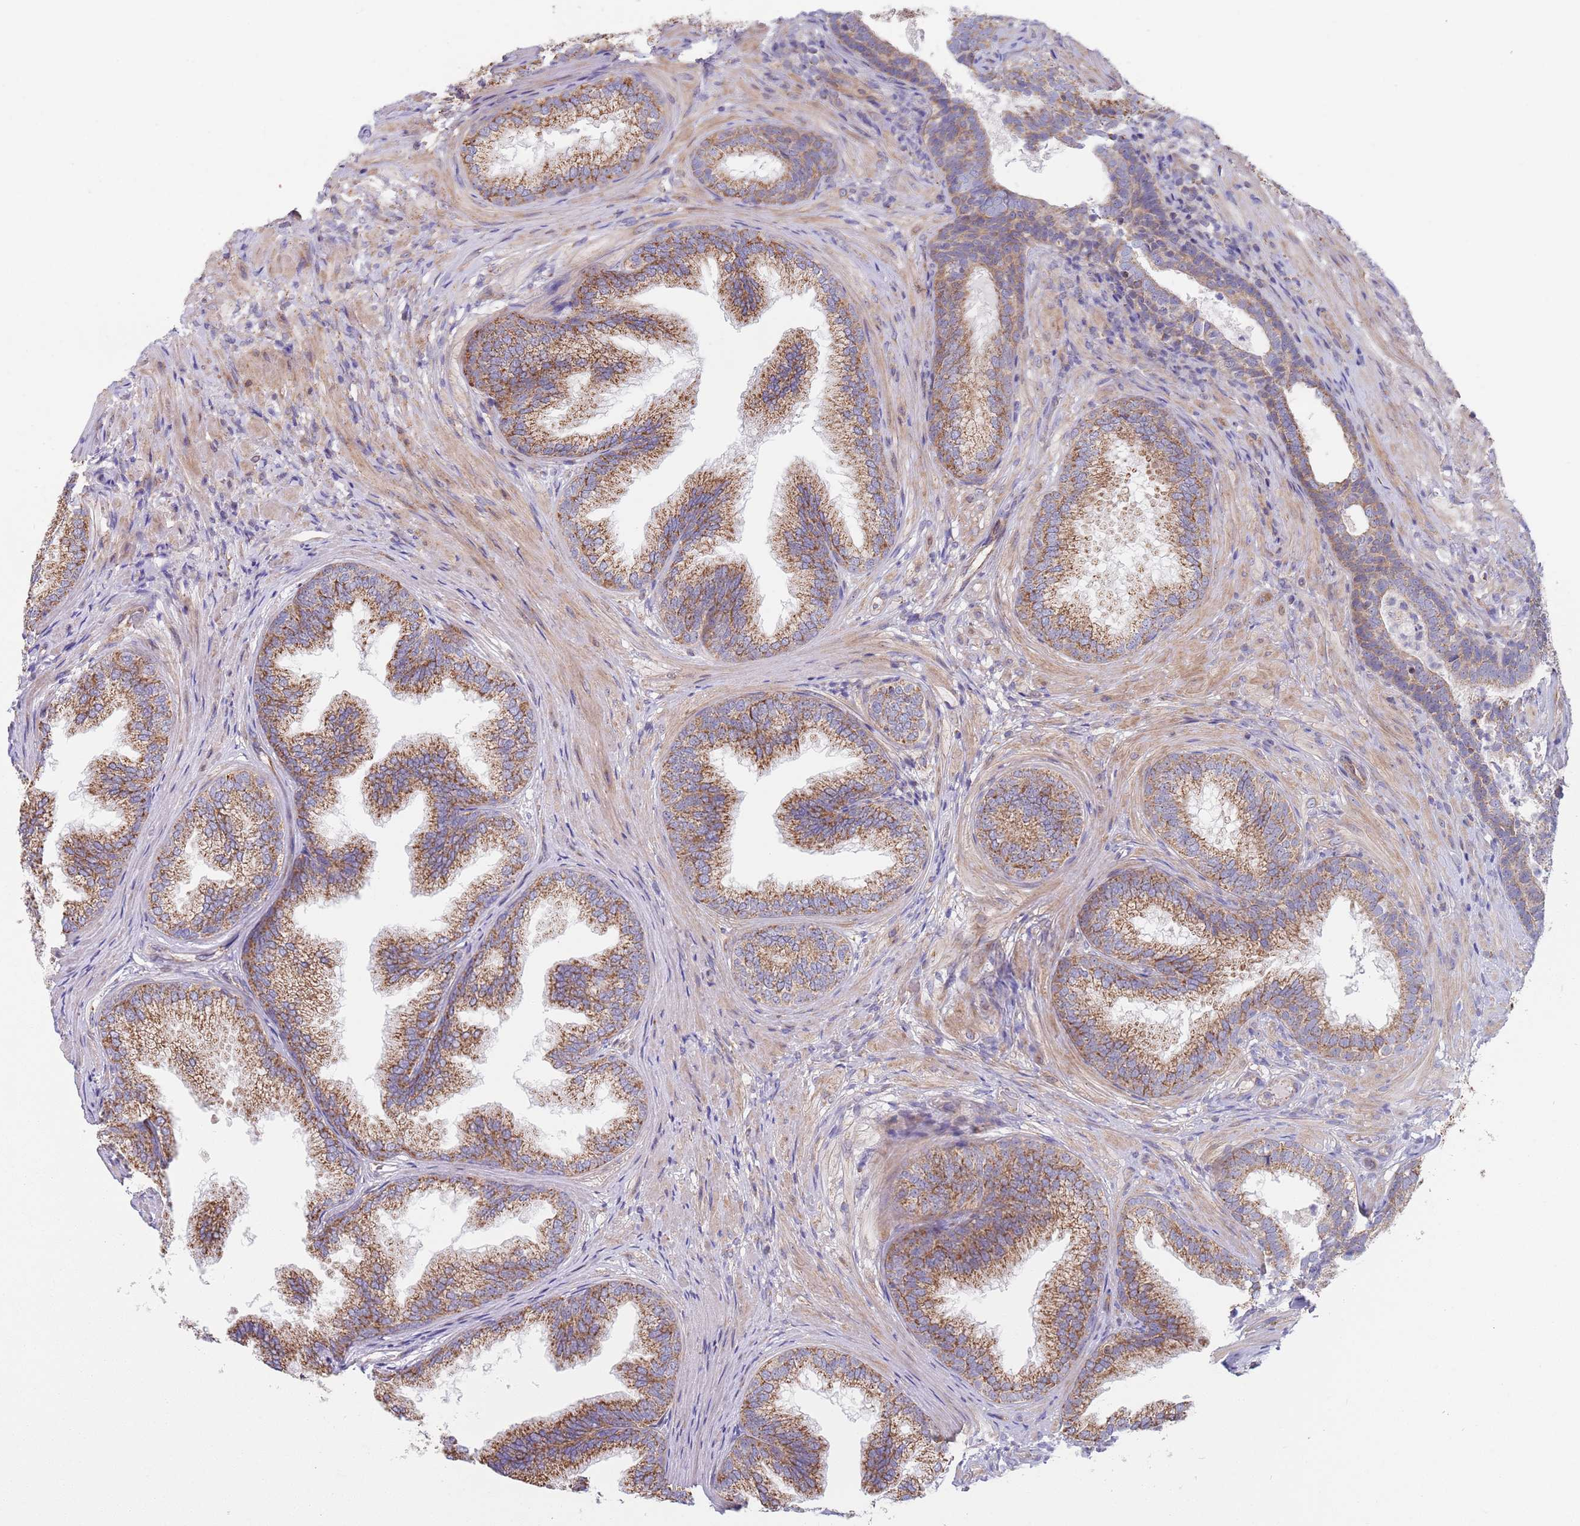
{"staining": {"intensity": "moderate", "quantity": ">75%", "location": "cytoplasmic/membranous"}, "tissue": "prostate", "cell_type": "Glandular cells", "image_type": "normal", "snomed": [{"axis": "morphology", "description": "Normal tissue, NOS"}, {"axis": "topography", "description": "Prostate"}], "caption": "Prostate stained for a protein (brown) exhibits moderate cytoplasmic/membranous positive staining in approximately >75% of glandular cells.", "gene": "PWWP3A", "patient": {"sex": "male", "age": 76}}